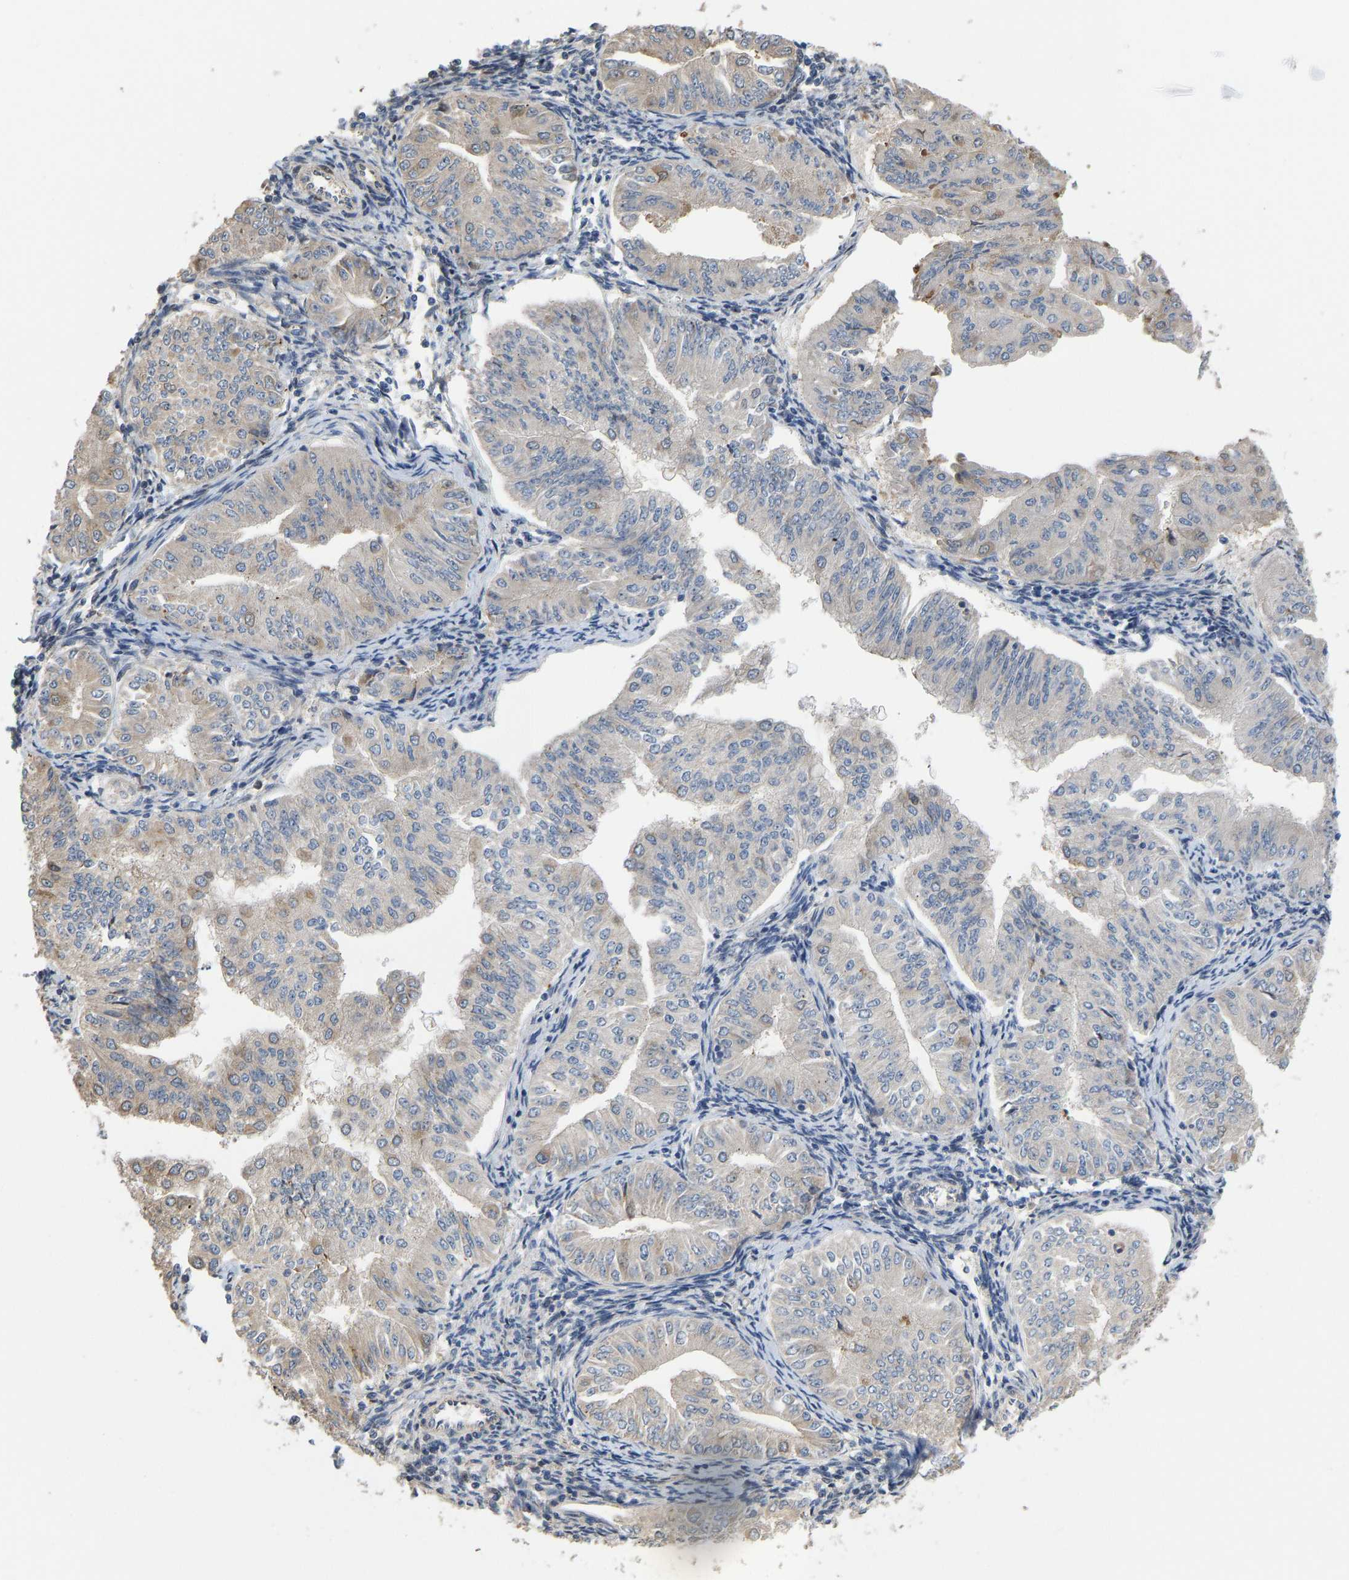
{"staining": {"intensity": "weak", "quantity": "<25%", "location": "cytoplasmic/membranous"}, "tissue": "endometrial cancer", "cell_type": "Tumor cells", "image_type": "cancer", "snomed": [{"axis": "morphology", "description": "Normal tissue, NOS"}, {"axis": "morphology", "description": "Adenocarcinoma, NOS"}, {"axis": "topography", "description": "Endometrium"}], "caption": "Micrograph shows no significant protein expression in tumor cells of adenocarcinoma (endometrial).", "gene": "YIPF4", "patient": {"sex": "female", "age": 53}}